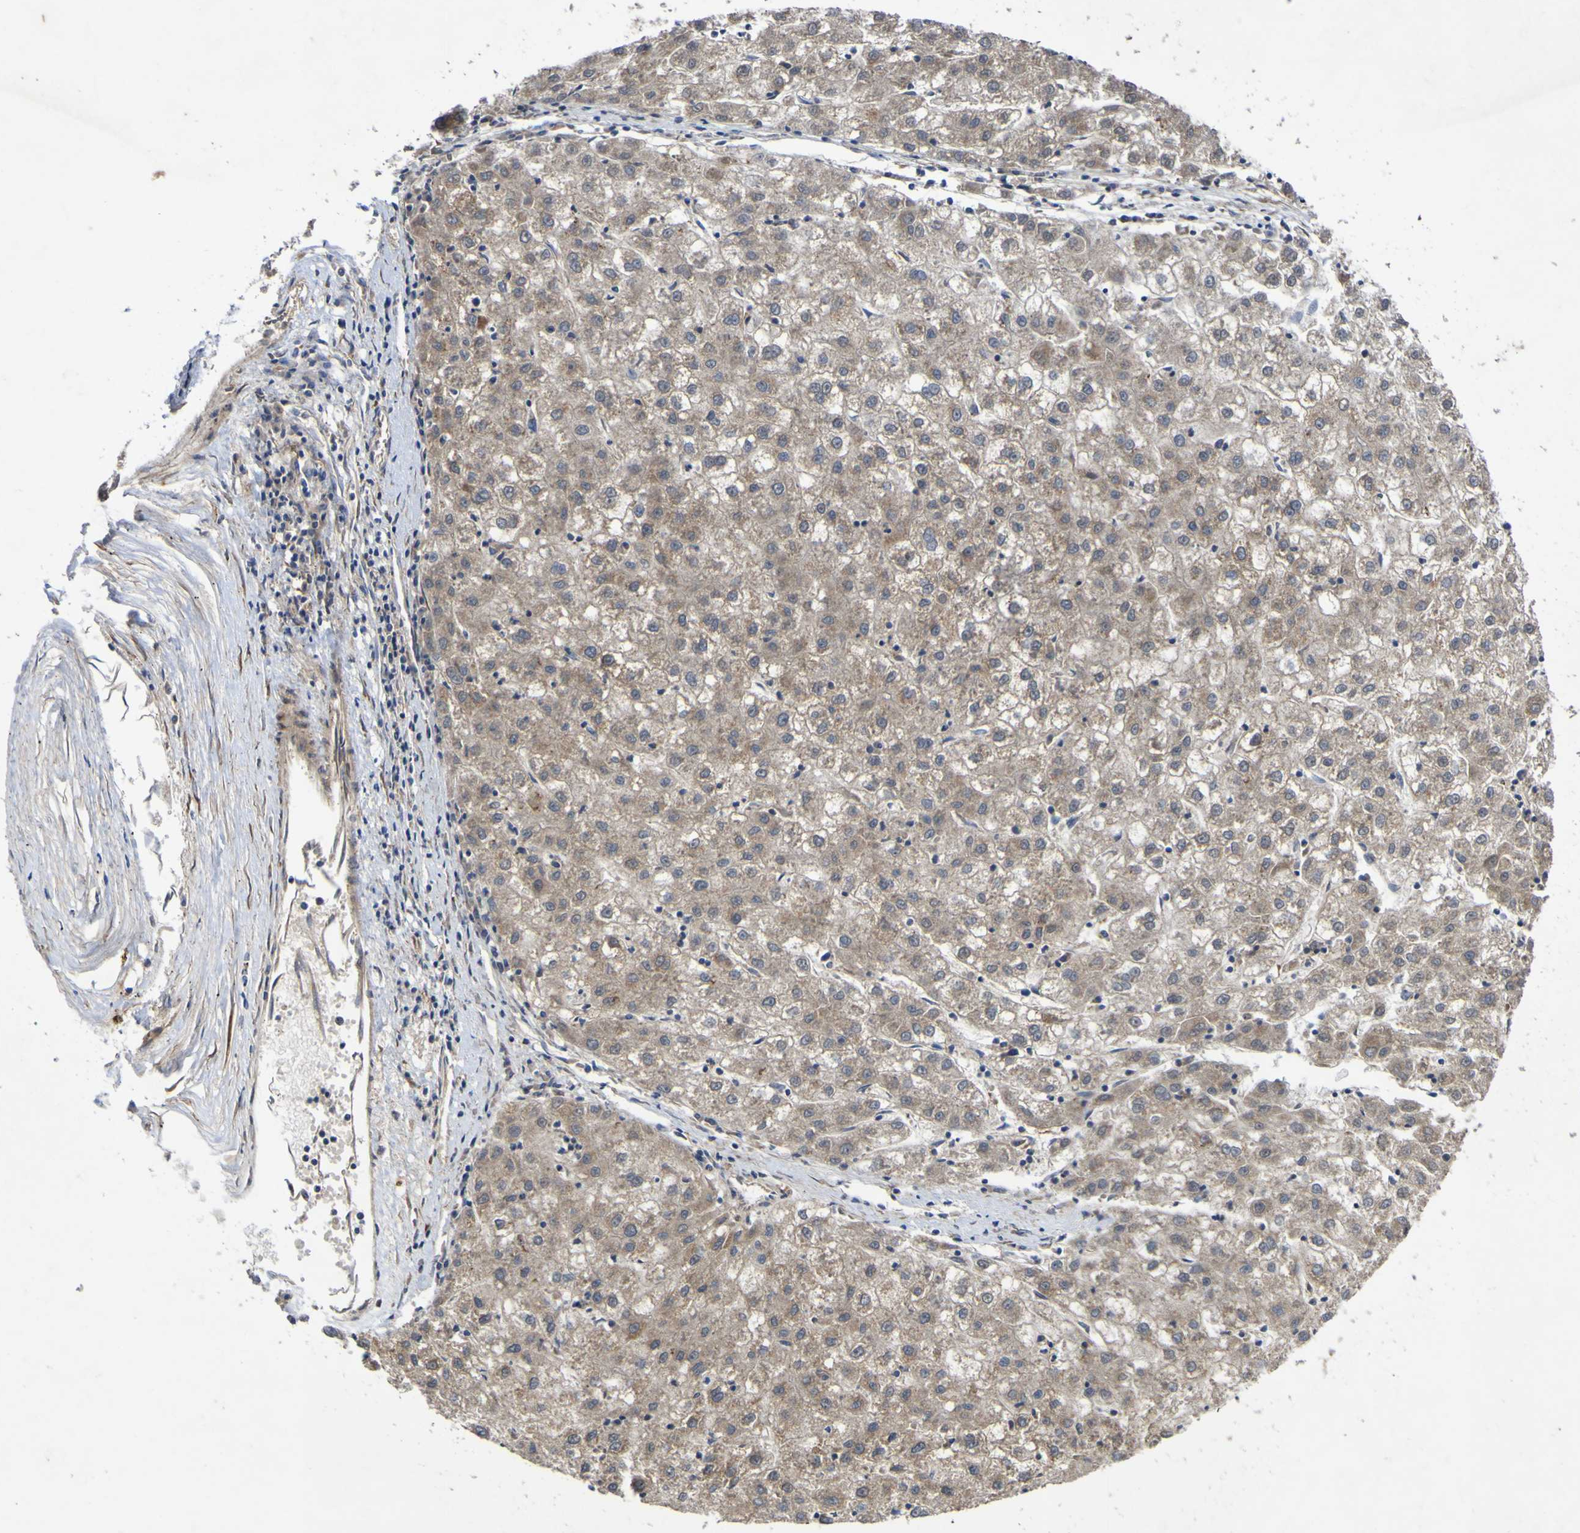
{"staining": {"intensity": "weak", "quantity": ">75%", "location": "cytoplasmic/membranous"}, "tissue": "liver cancer", "cell_type": "Tumor cells", "image_type": "cancer", "snomed": [{"axis": "morphology", "description": "Carcinoma, Hepatocellular, NOS"}, {"axis": "topography", "description": "Liver"}], "caption": "Weak cytoplasmic/membranous positivity for a protein is identified in about >75% of tumor cells of hepatocellular carcinoma (liver) using immunohistochemistry (IHC).", "gene": "IRAK2", "patient": {"sex": "male", "age": 72}}